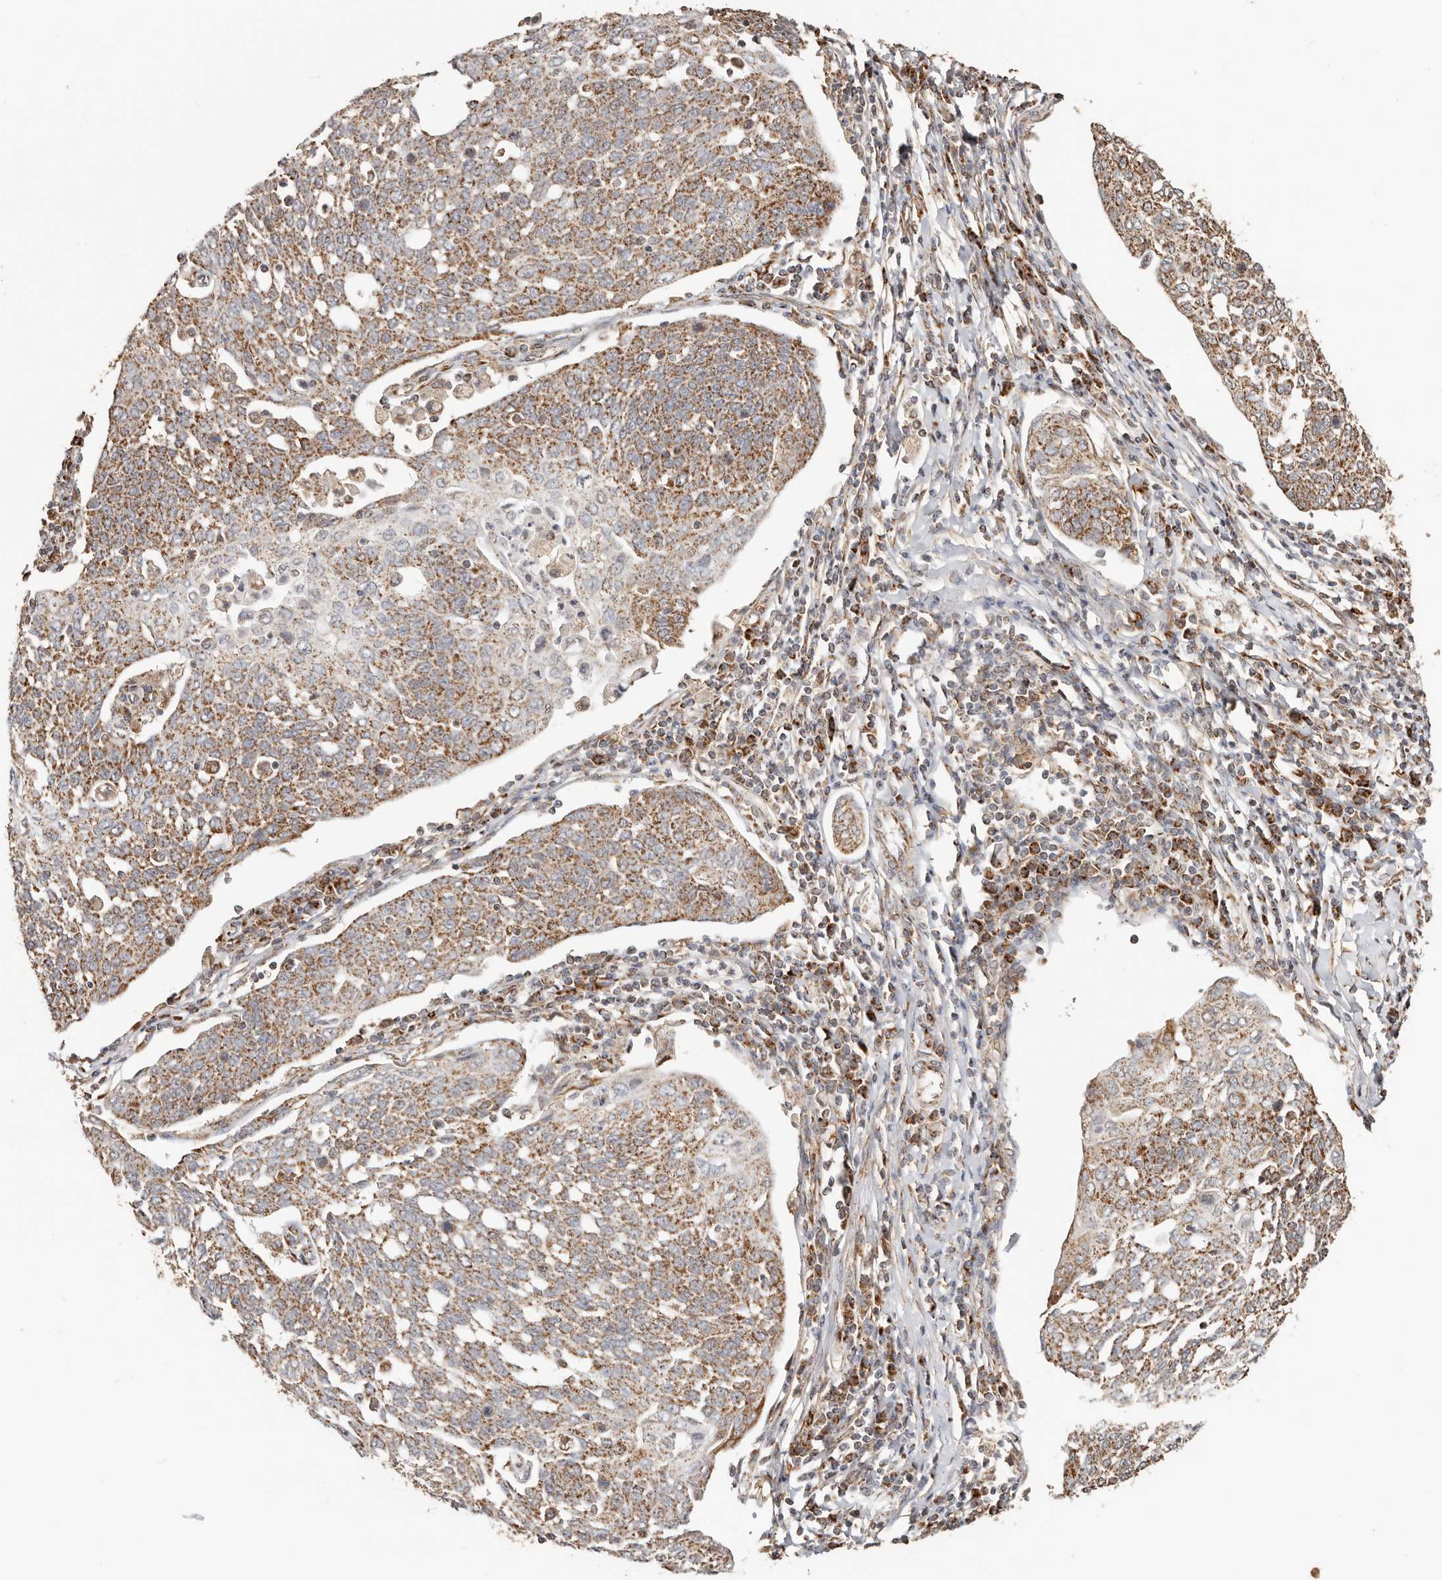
{"staining": {"intensity": "moderate", "quantity": ">75%", "location": "cytoplasmic/membranous"}, "tissue": "cervical cancer", "cell_type": "Tumor cells", "image_type": "cancer", "snomed": [{"axis": "morphology", "description": "Squamous cell carcinoma, NOS"}, {"axis": "topography", "description": "Cervix"}], "caption": "IHC micrograph of neoplastic tissue: cervical cancer (squamous cell carcinoma) stained using immunohistochemistry (IHC) exhibits medium levels of moderate protein expression localized specifically in the cytoplasmic/membranous of tumor cells, appearing as a cytoplasmic/membranous brown color.", "gene": "NDUFB11", "patient": {"sex": "female", "age": 34}}